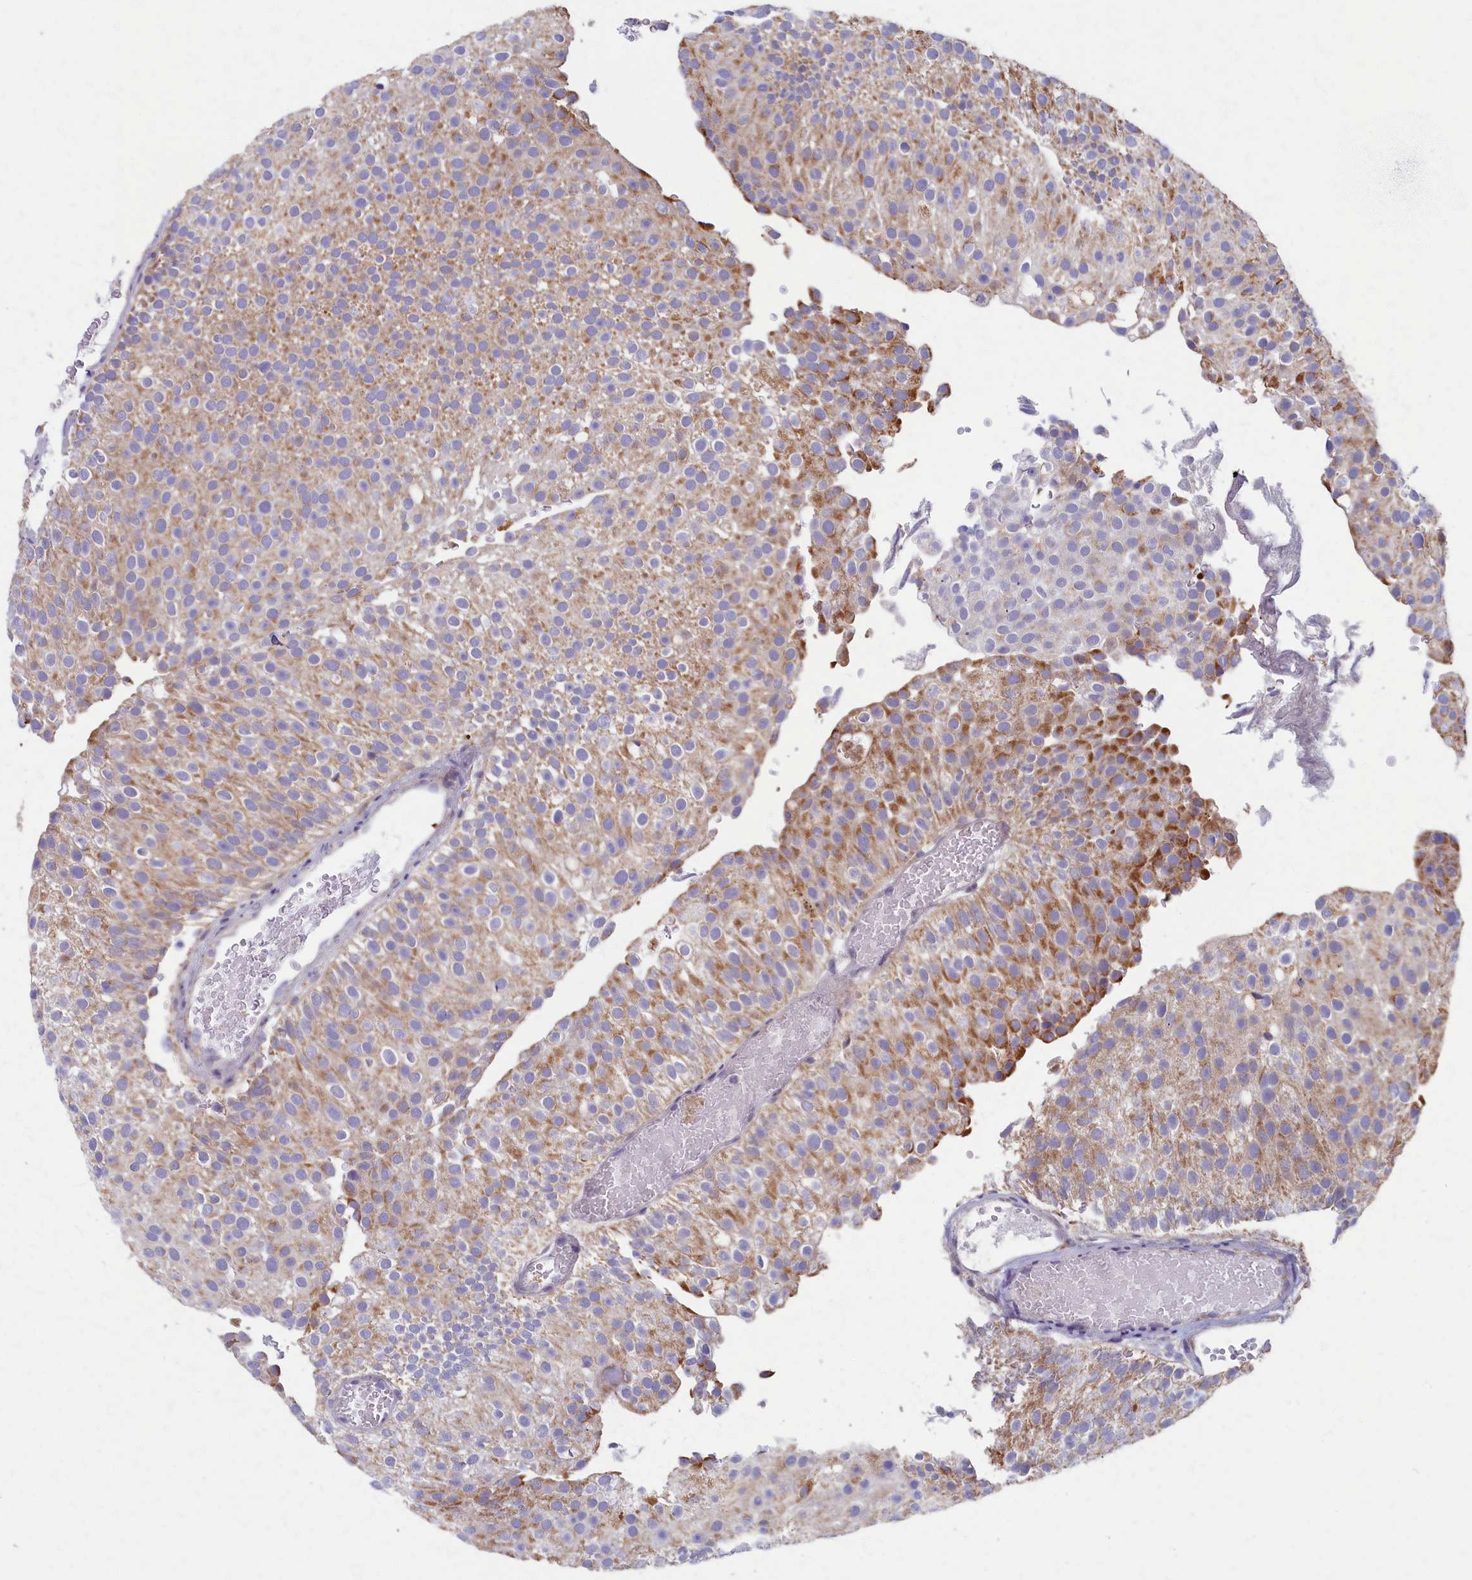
{"staining": {"intensity": "moderate", "quantity": "25%-75%", "location": "cytoplasmic/membranous"}, "tissue": "urothelial cancer", "cell_type": "Tumor cells", "image_type": "cancer", "snomed": [{"axis": "morphology", "description": "Urothelial carcinoma, Low grade"}, {"axis": "topography", "description": "Urinary bladder"}], "caption": "Immunohistochemistry (IHC) (DAB) staining of human urothelial cancer shows moderate cytoplasmic/membranous protein positivity in about 25%-75% of tumor cells.", "gene": "MRPS25", "patient": {"sex": "male", "age": 78}}